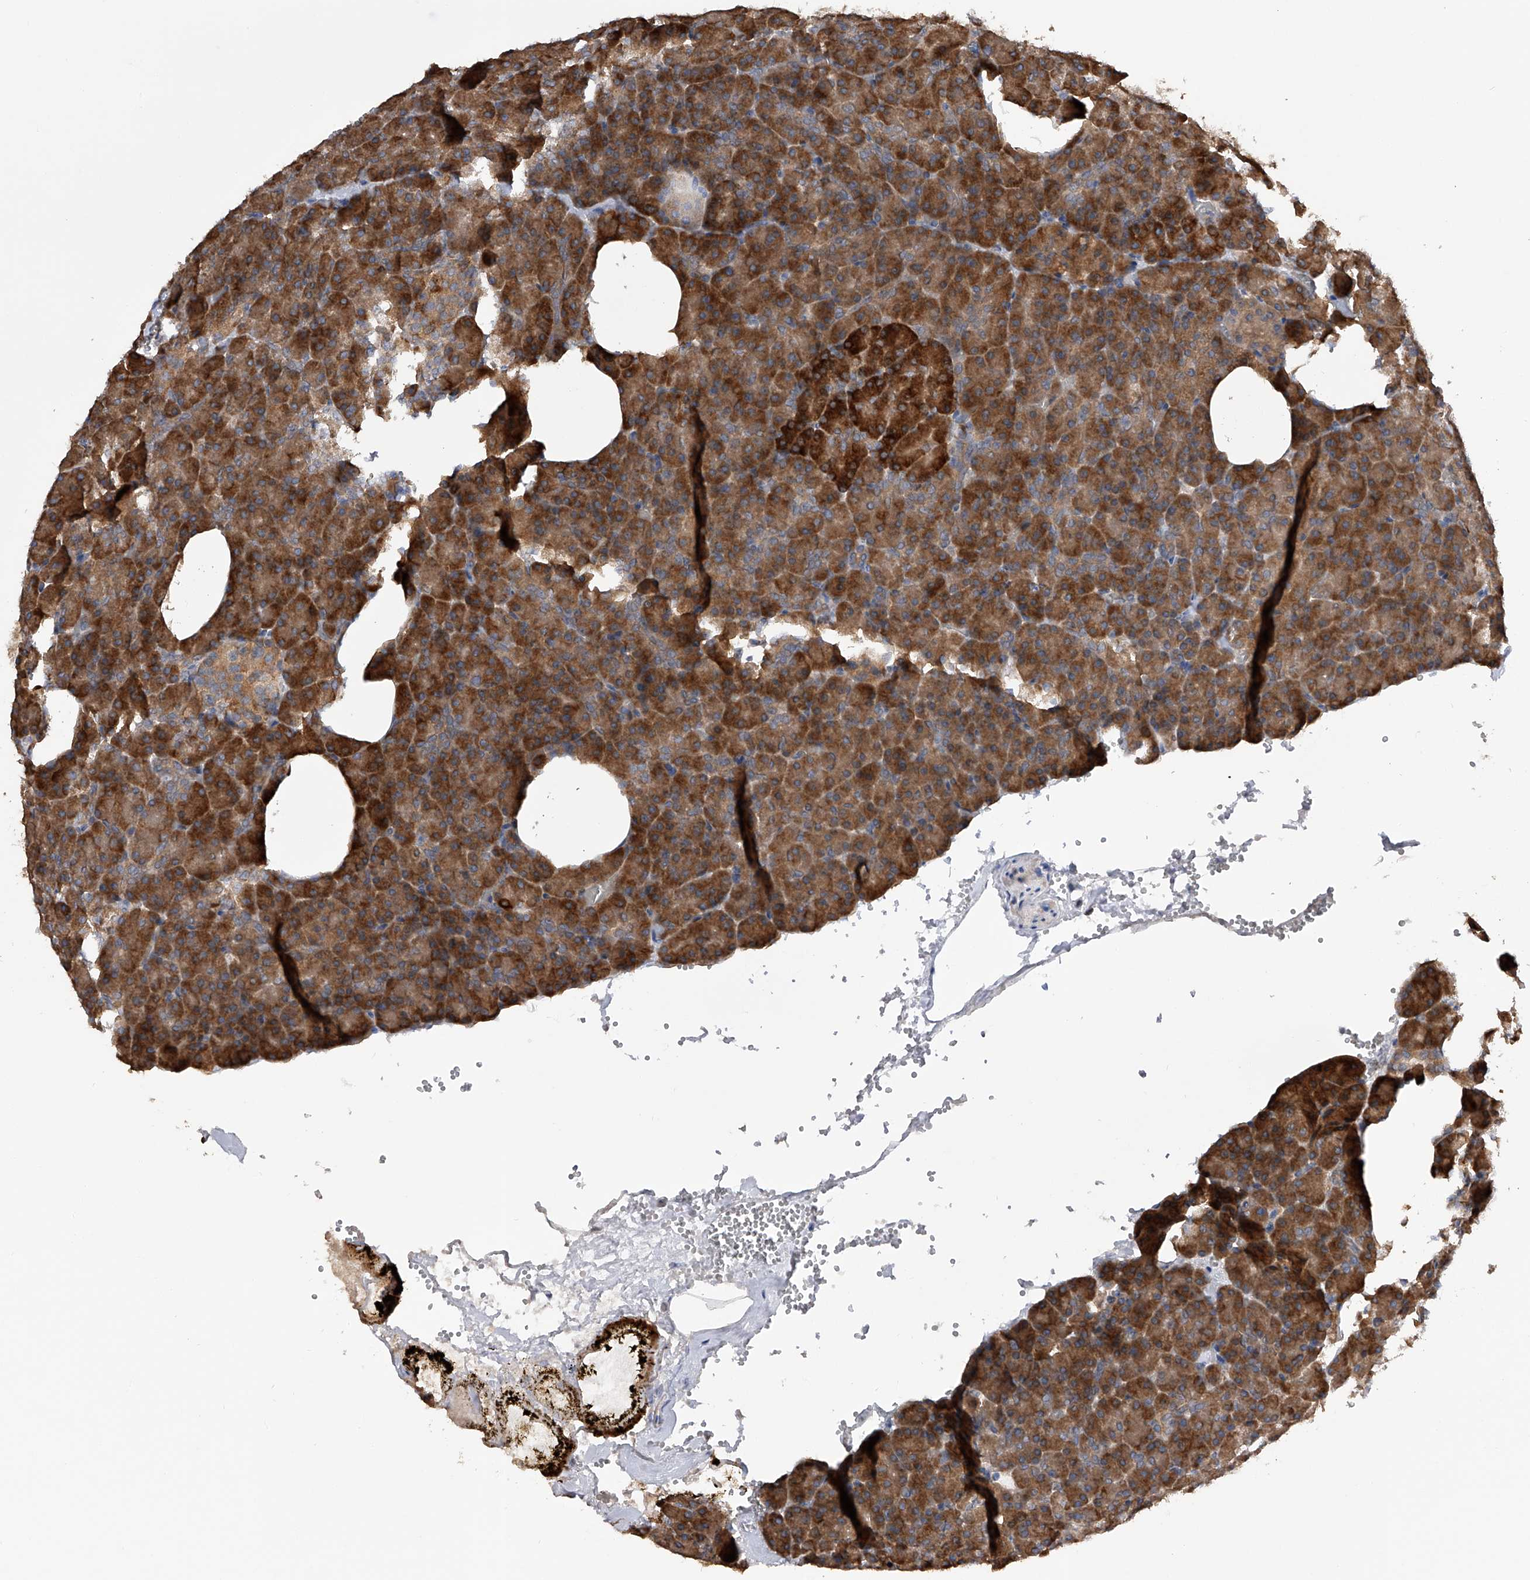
{"staining": {"intensity": "strong", "quantity": ">75%", "location": "cytoplasmic/membranous"}, "tissue": "pancreas", "cell_type": "Exocrine glandular cells", "image_type": "normal", "snomed": [{"axis": "morphology", "description": "Normal tissue, NOS"}, {"axis": "morphology", "description": "Carcinoid, malignant, NOS"}, {"axis": "topography", "description": "Pancreas"}], "caption": "Immunohistochemistry (DAB (3,3'-diaminobenzidine)) staining of normal pancreas demonstrates strong cytoplasmic/membranous protein expression in approximately >75% of exocrine glandular cells.", "gene": "CFAP298", "patient": {"sex": "female", "age": 35}}